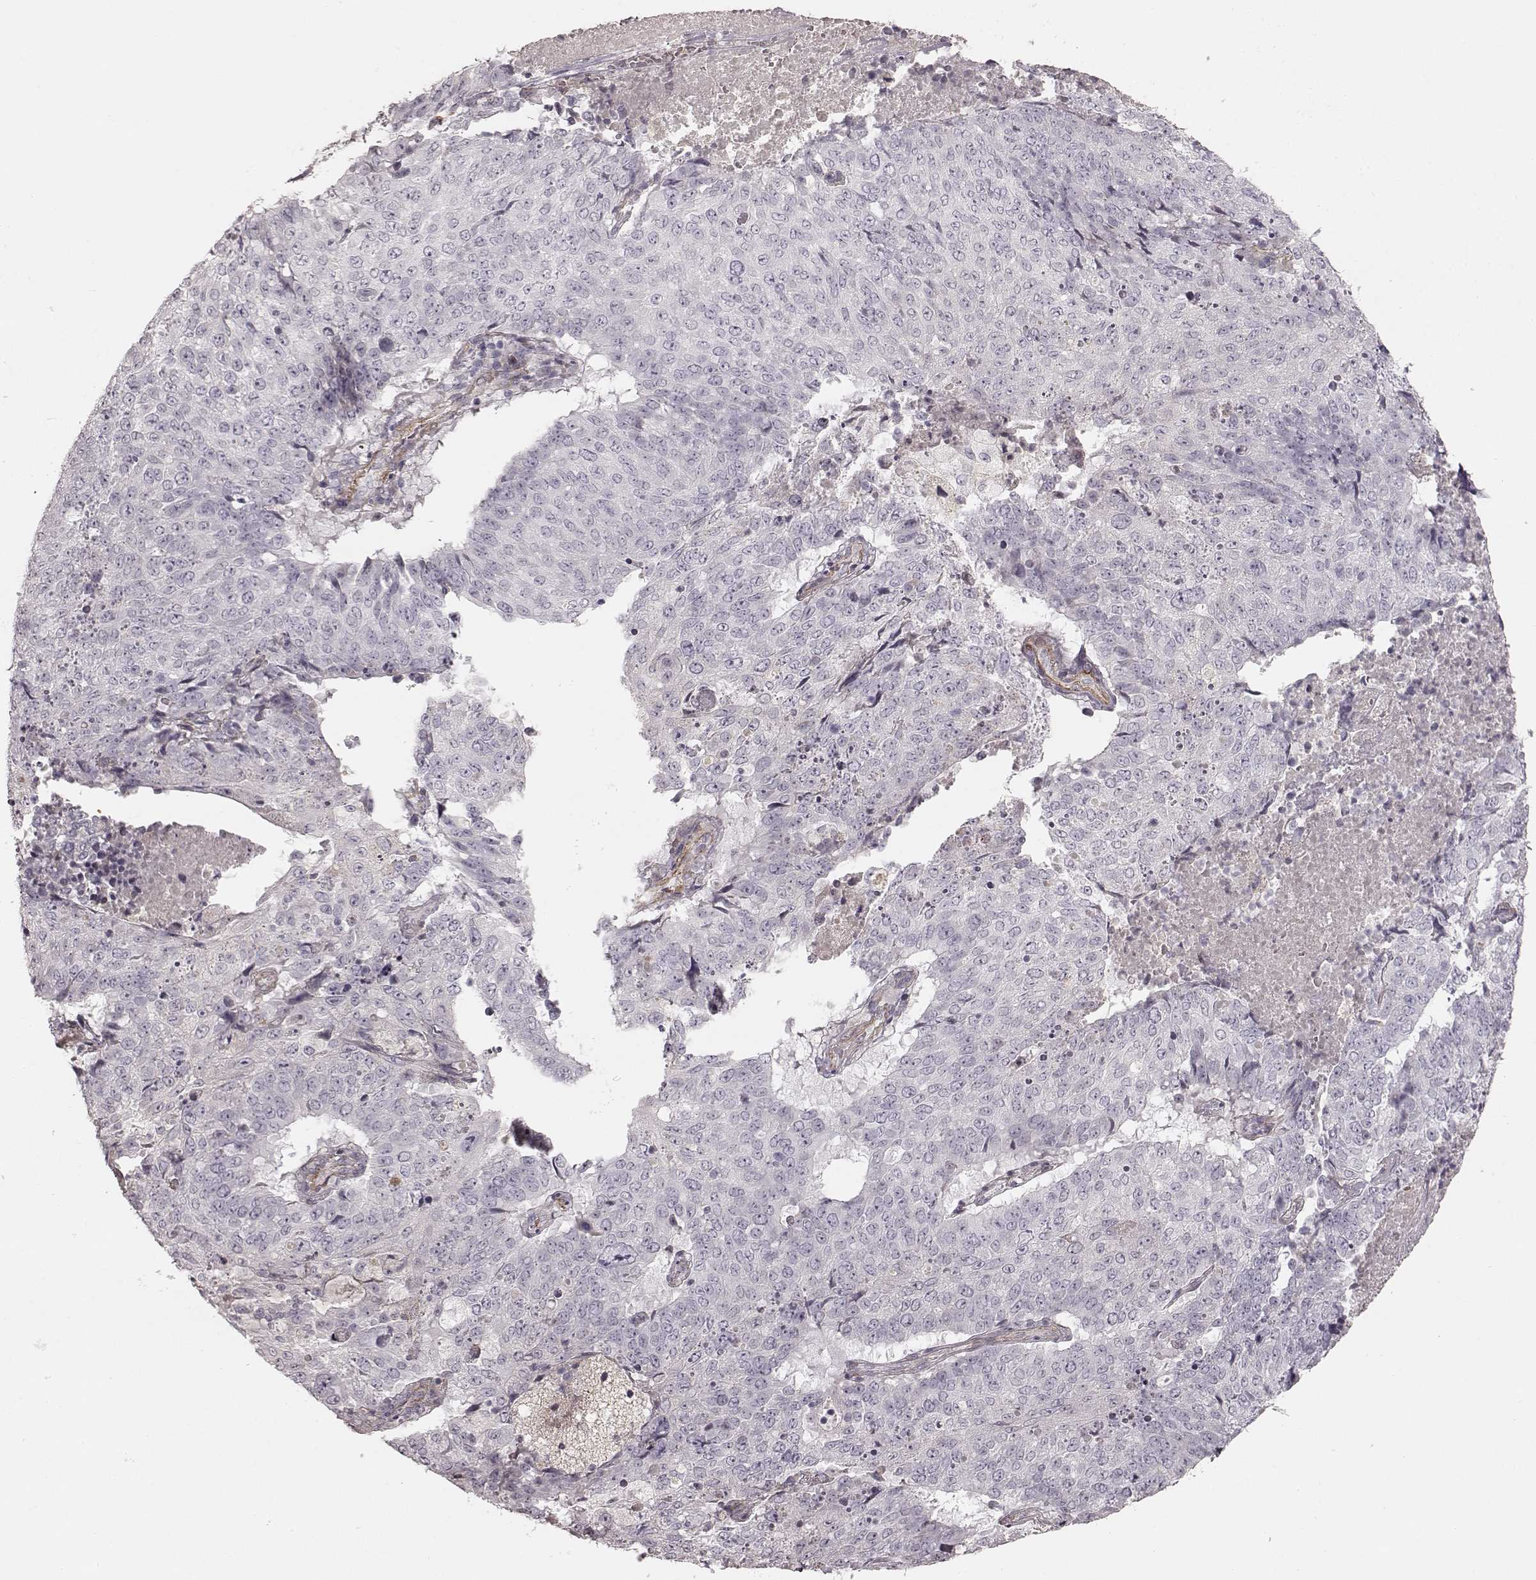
{"staining": {"intensity": "negative", "quantity": "none", "location": "none"}, "tissue": "lung cancer", "cell_type": "Tumor cells", "image_type": "cancer", "snomed": [{"axis": "morphology", "description": "Normal tissue, NOS"}, {"axis": "morphology", "description": "Squamous cell carcinoma, NOS"}, {"axis": "topography", "description": "Bronchus"}, {"axis": "topography", "description": "Lung"}], "caption": "Immunohistochemistry (IHC) of lung cancer (squamous cell carcinoma) displays no expression in tumor cells. (DAB (3,3'-diaminobenzidine) IHC, high magnification).", "gene": "KCNJ9", "patient": {"sex": "male", "age": 64}}